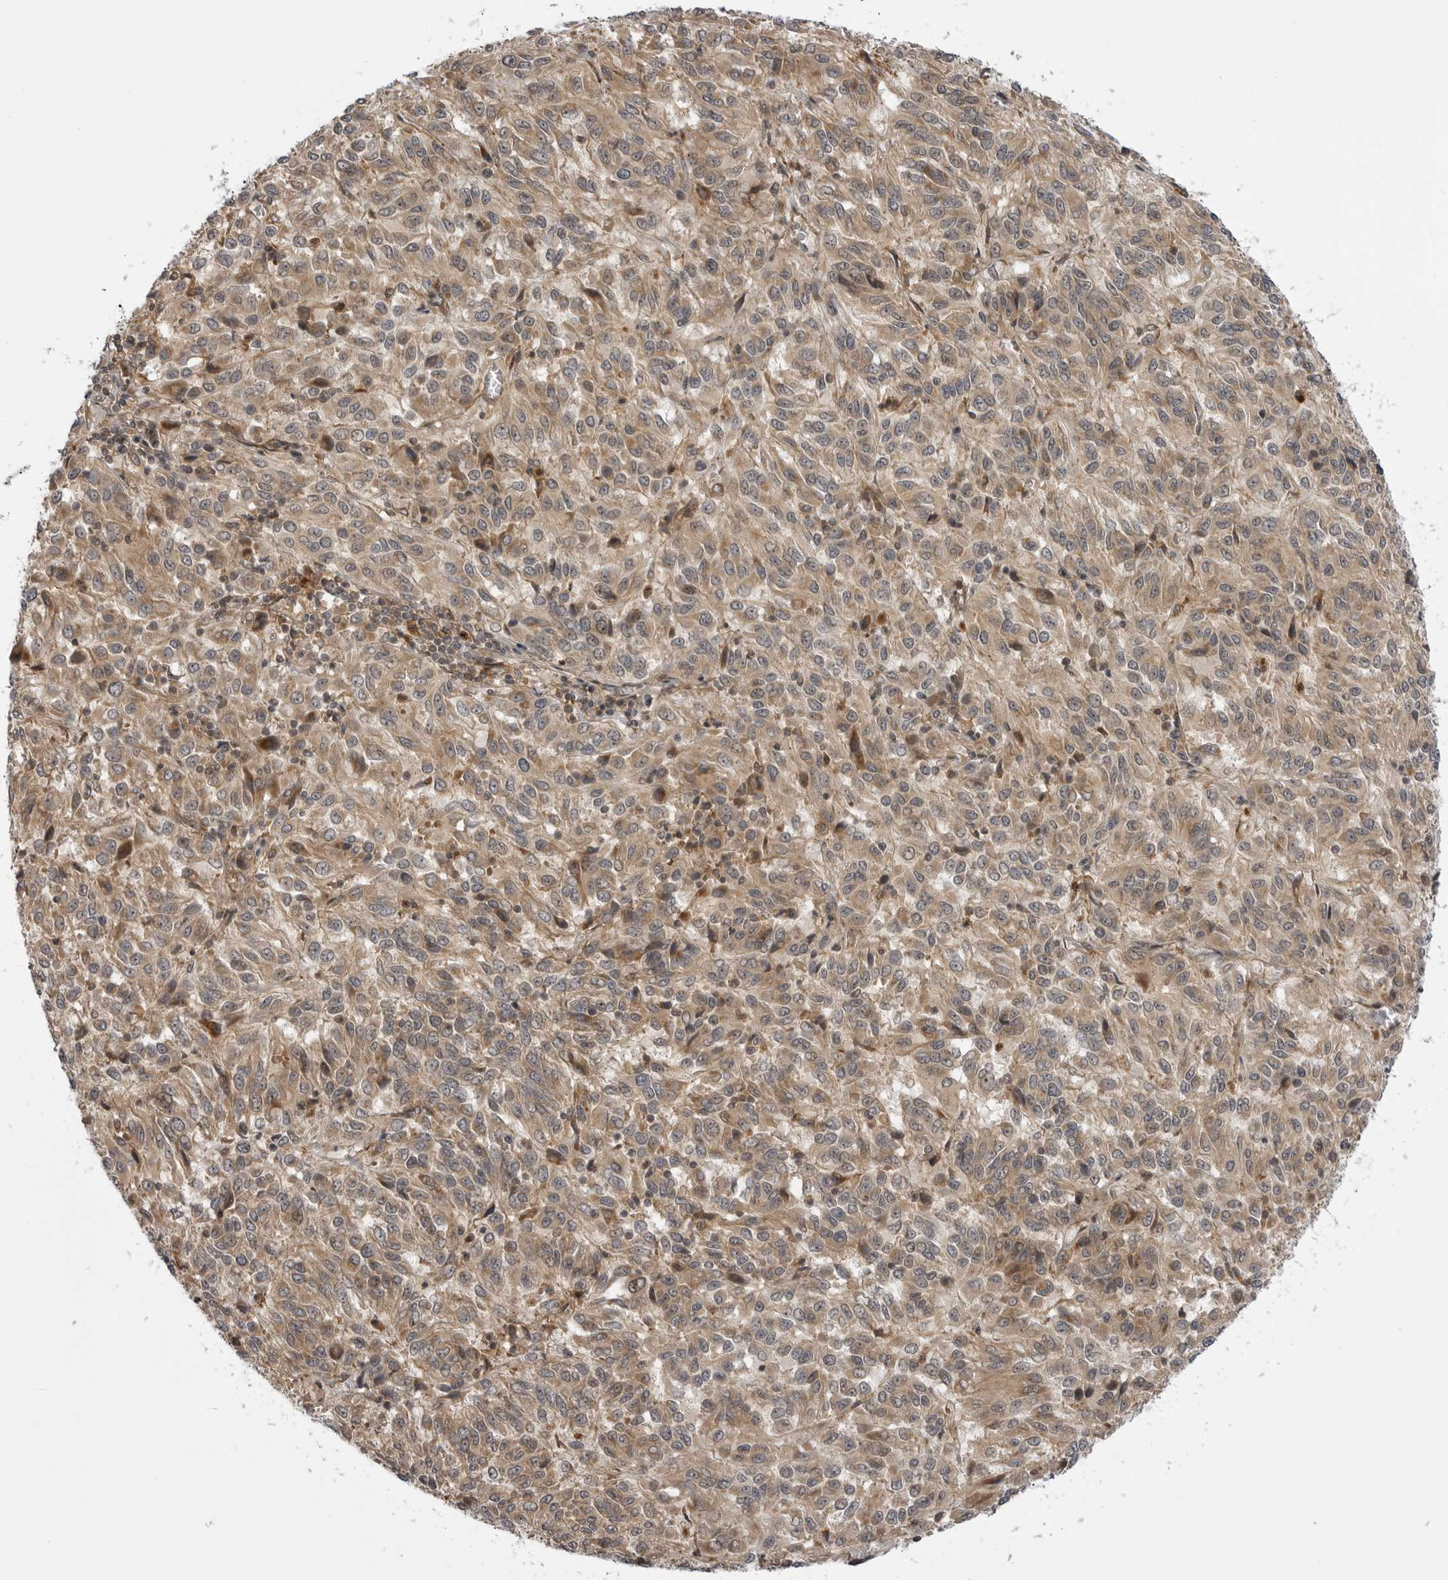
{"staining": {"intensity": "weak", "quantity": ">75%", "location": "cytoplasmic/membranous"}, "tissue": "melanoma", "cell_type": "Tumor cells", "image_type": "cancer", "snomed": [{"axis": "morphology", "description": "Malignant melanoma, Metastatic site"}, {"axis": "topography", "description": "Lung"}], "caption": "Tumor cells reveal low levels of weak cytoplasmic/membranous staining in about >75% of cells in human melanoma. (DAB IHC with brightfield microscopy, high magnification).", "gene": "LRRC45", "patient": {"sex": "male", "age": 64}}